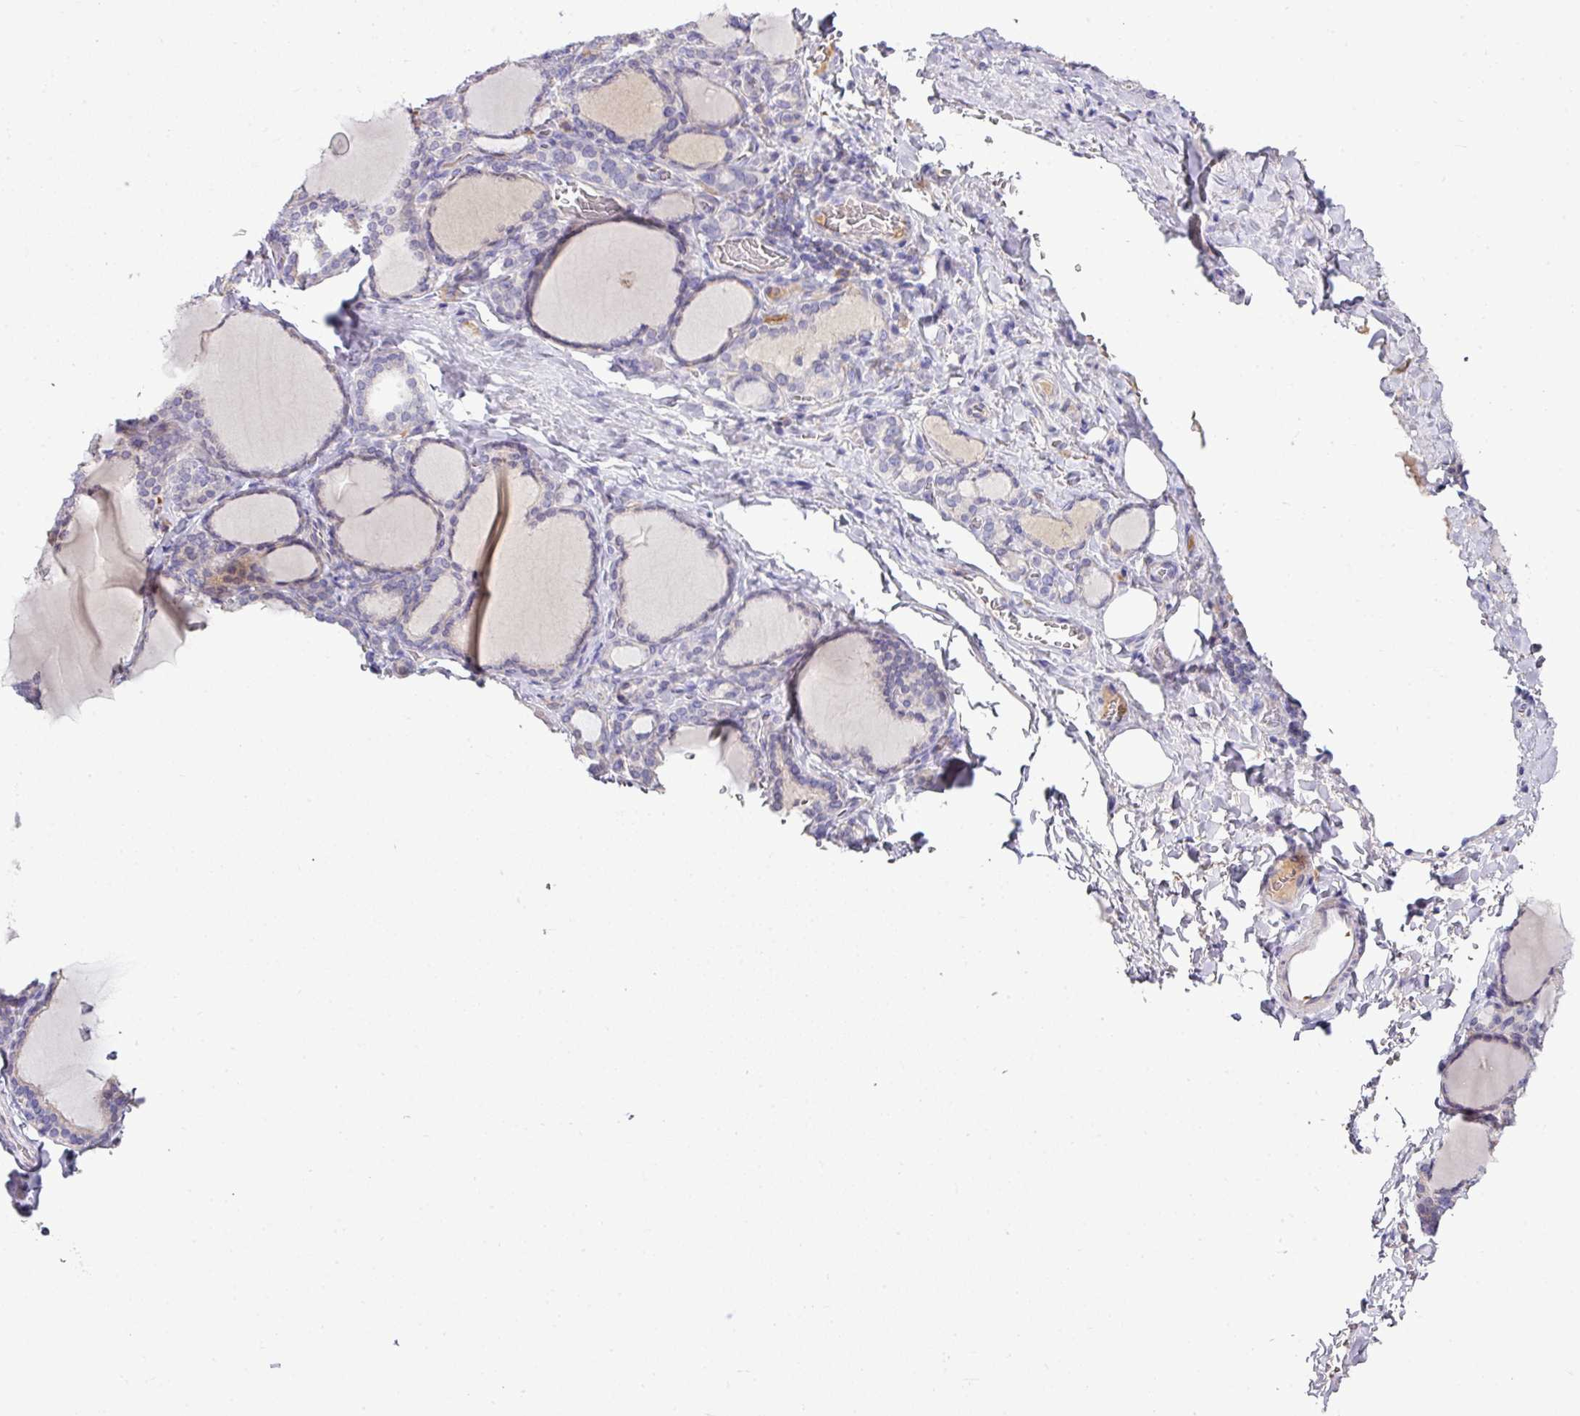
{"staining": {"intensity": "negative", "quantity": "none", "location": "none"}, "tissue": "thyroid gland", "cell_type": "Glandular cells", "image_type": "normal", "snomed": [{"axis": "morphology", "description": "Normal tissue, NOS"}, {"axis": "topography", "description": "Thyroid gland"}], "caption": "This image is of benign thyroid gland stained with IHC to label a protein in brown with the nuclei are counter-stained blue. There is no positivity in glandular cells.", "gene": "SLAMF6", "patient": {"sex": "female", "age": 31}}